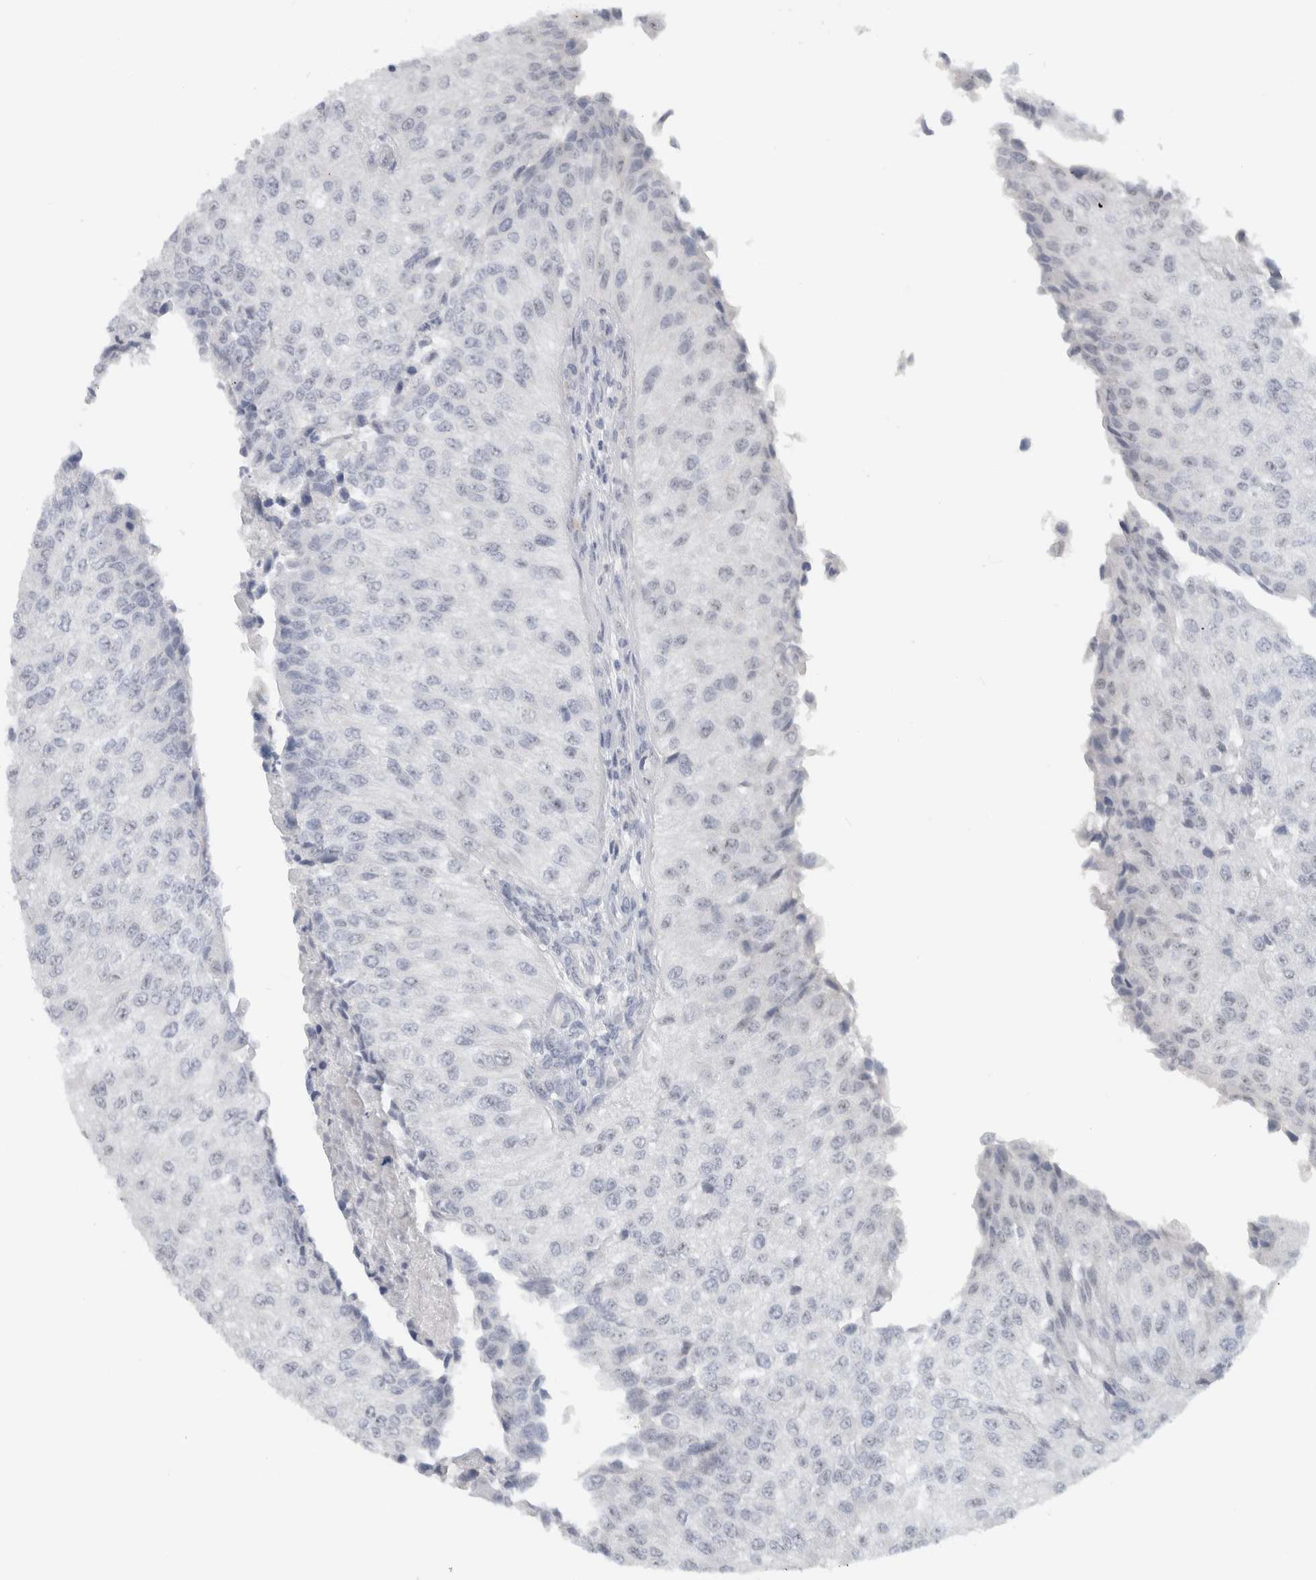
{"staining": {"intensity": "negative", "quantity": "none", "location": "none"}, "tissue": "urothelial cancer", "cell_type": "Tumor cells", "image_type": "cancer", "snomed": [{"axis": "morphology", "description": "Urothelial carcinoma, High grade"}, {"axis": "topography", "description": "Kidney"}, {"axis": "topography", "description": "Urinary bladder"}], "caption": "Tumor cells are negative for protein expression in human urothelial carcinoma (high-grade).", "gene": "FMR1NB", "patient": {"sex": "male", "age": 77}}